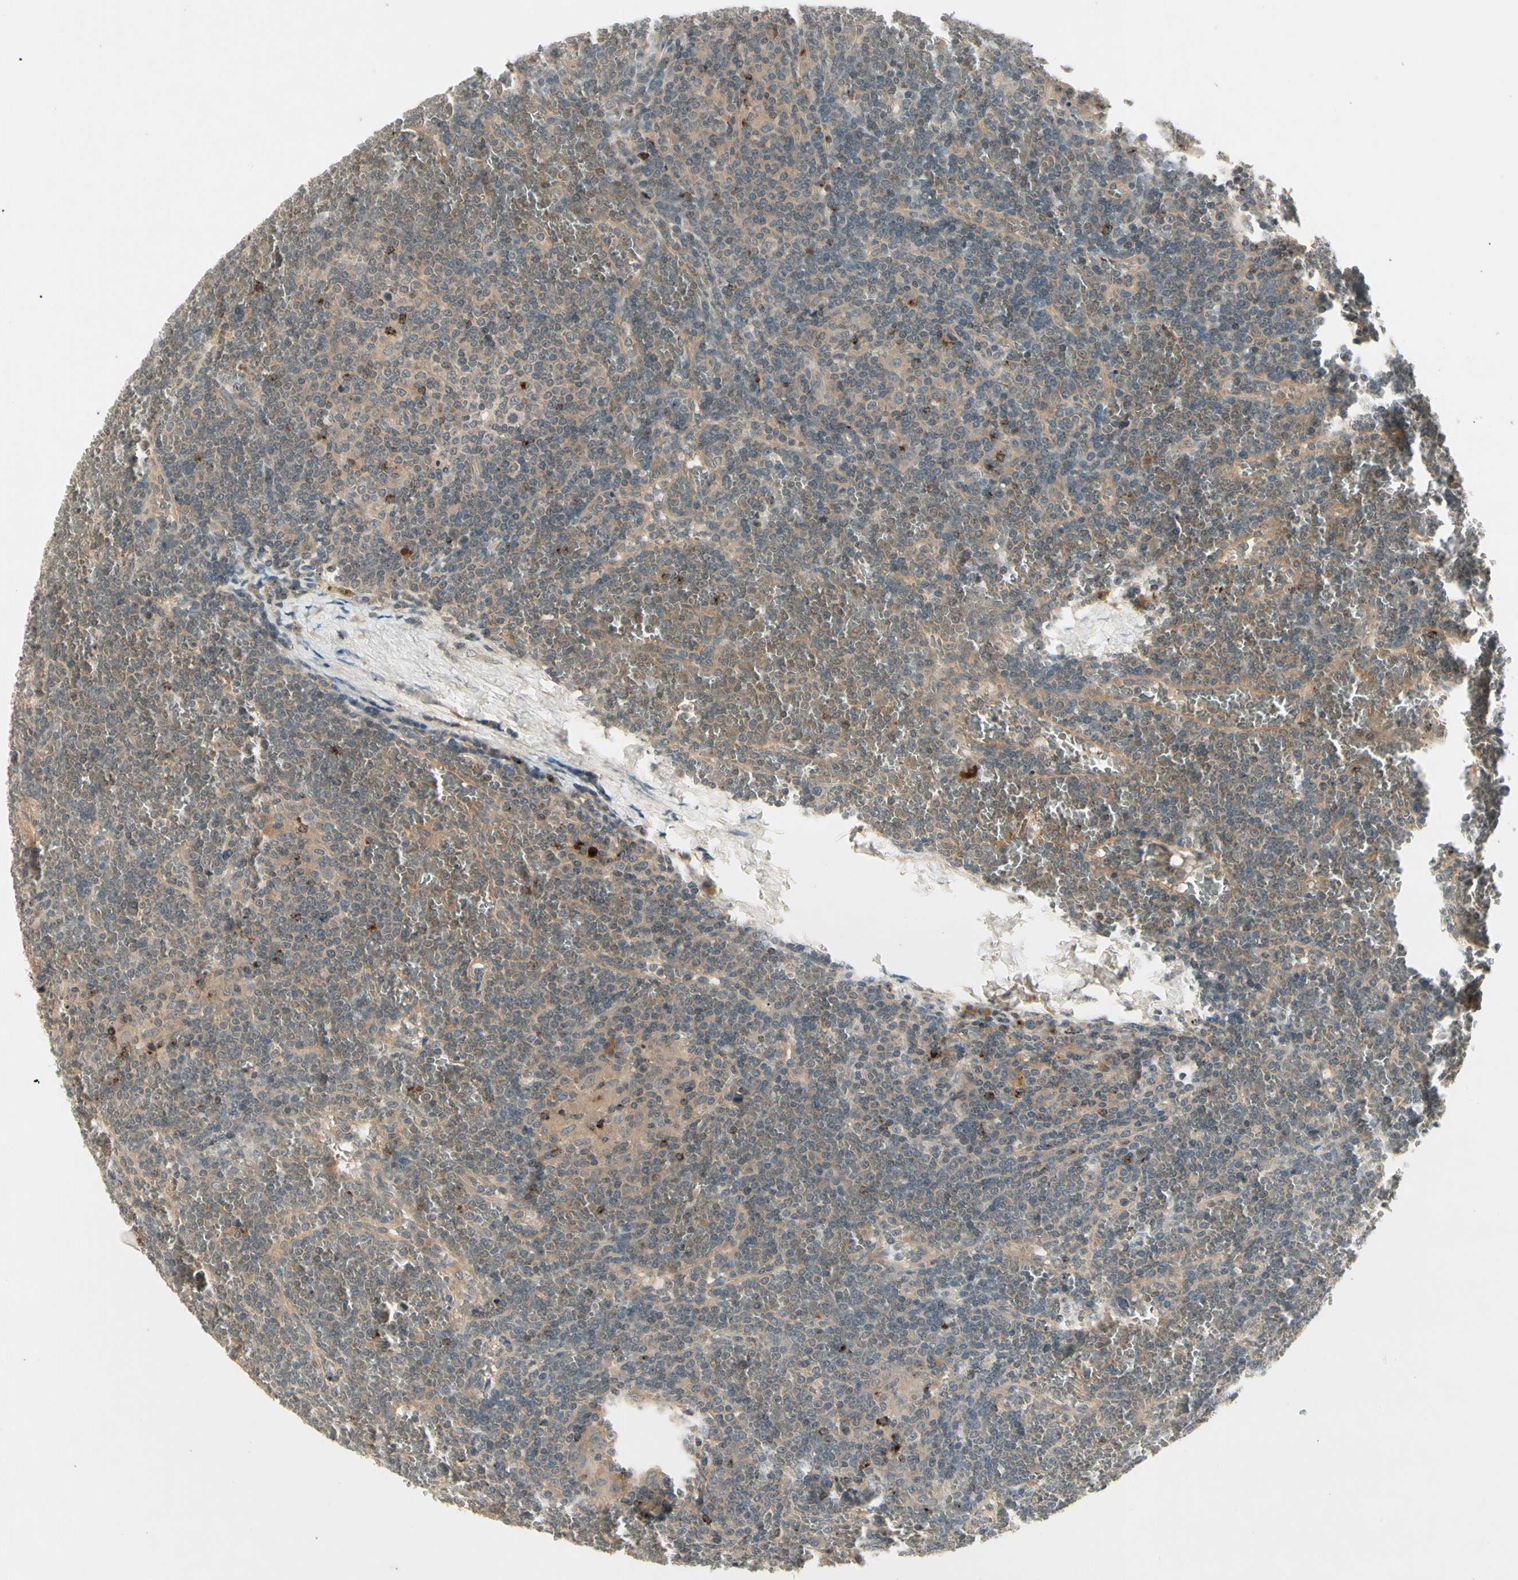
{"staining": {"intensity": "moderate", "quantity": "<25%", "location": "cytoplasmic/membranous"}, "tissue": "lymphoma", "cell_type": "Tumor cells", "image_type": "cancer", "snomed": [{"axis": "morphology", "description": "Malignant lymphoma, non-Hodgkin's type, Low grade"}, {"axis": "topography", "description": "Spleen"}], "caption": "Protein staining of malignant lymphoma, non-Hodgkin's type (low-grade) tissue reveals moderate cytoplasmic/membranous positivity in about <25% of tumor cells.", "gene": "CCL4", "patient": {"sex": "female", "age": 19}}